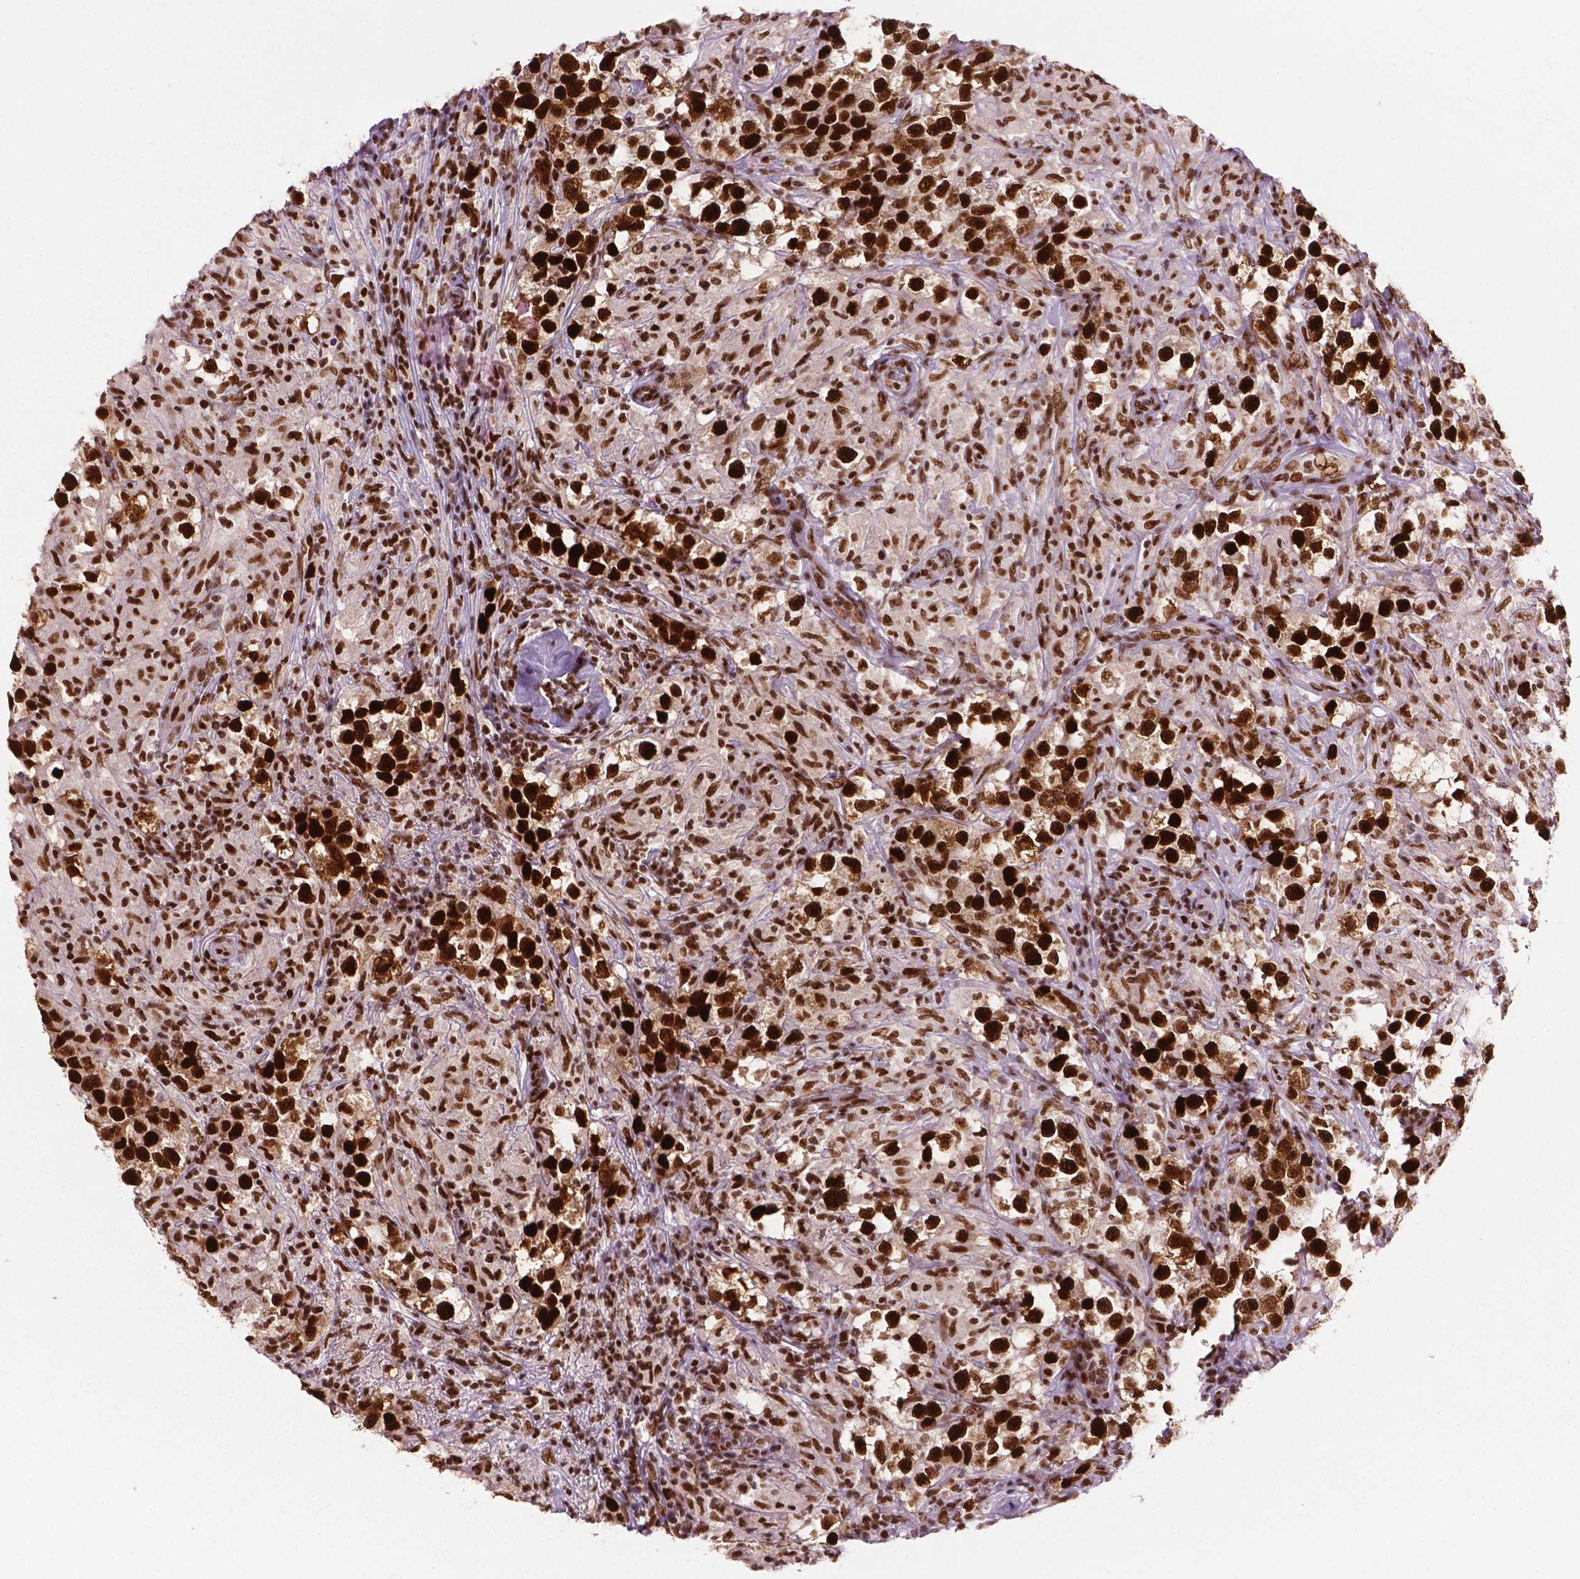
{"staining": {"intensity": "strong", "quantity": "<25%", "location": "nuclear"}, "tissue": "testis cancer", "cell_type": "Tumor cells", "image_type": "cancer", "snomed": [{"axis": "morphology", "description": "Seminoma, NOS"}, {"axis": "topography", "description": "Testis"}], "caption": "Seminoma (testis) tissue shows strong nuclear staining in approximately <25% of tumor cells, visualized by immunohistochemistry. Using DAB (brown) and hematoxylin (blue) stains, captured at high magnification using brightfield microscopy.", "gene": "MLH1", "patient": {"sex": "male", "age": 46}}